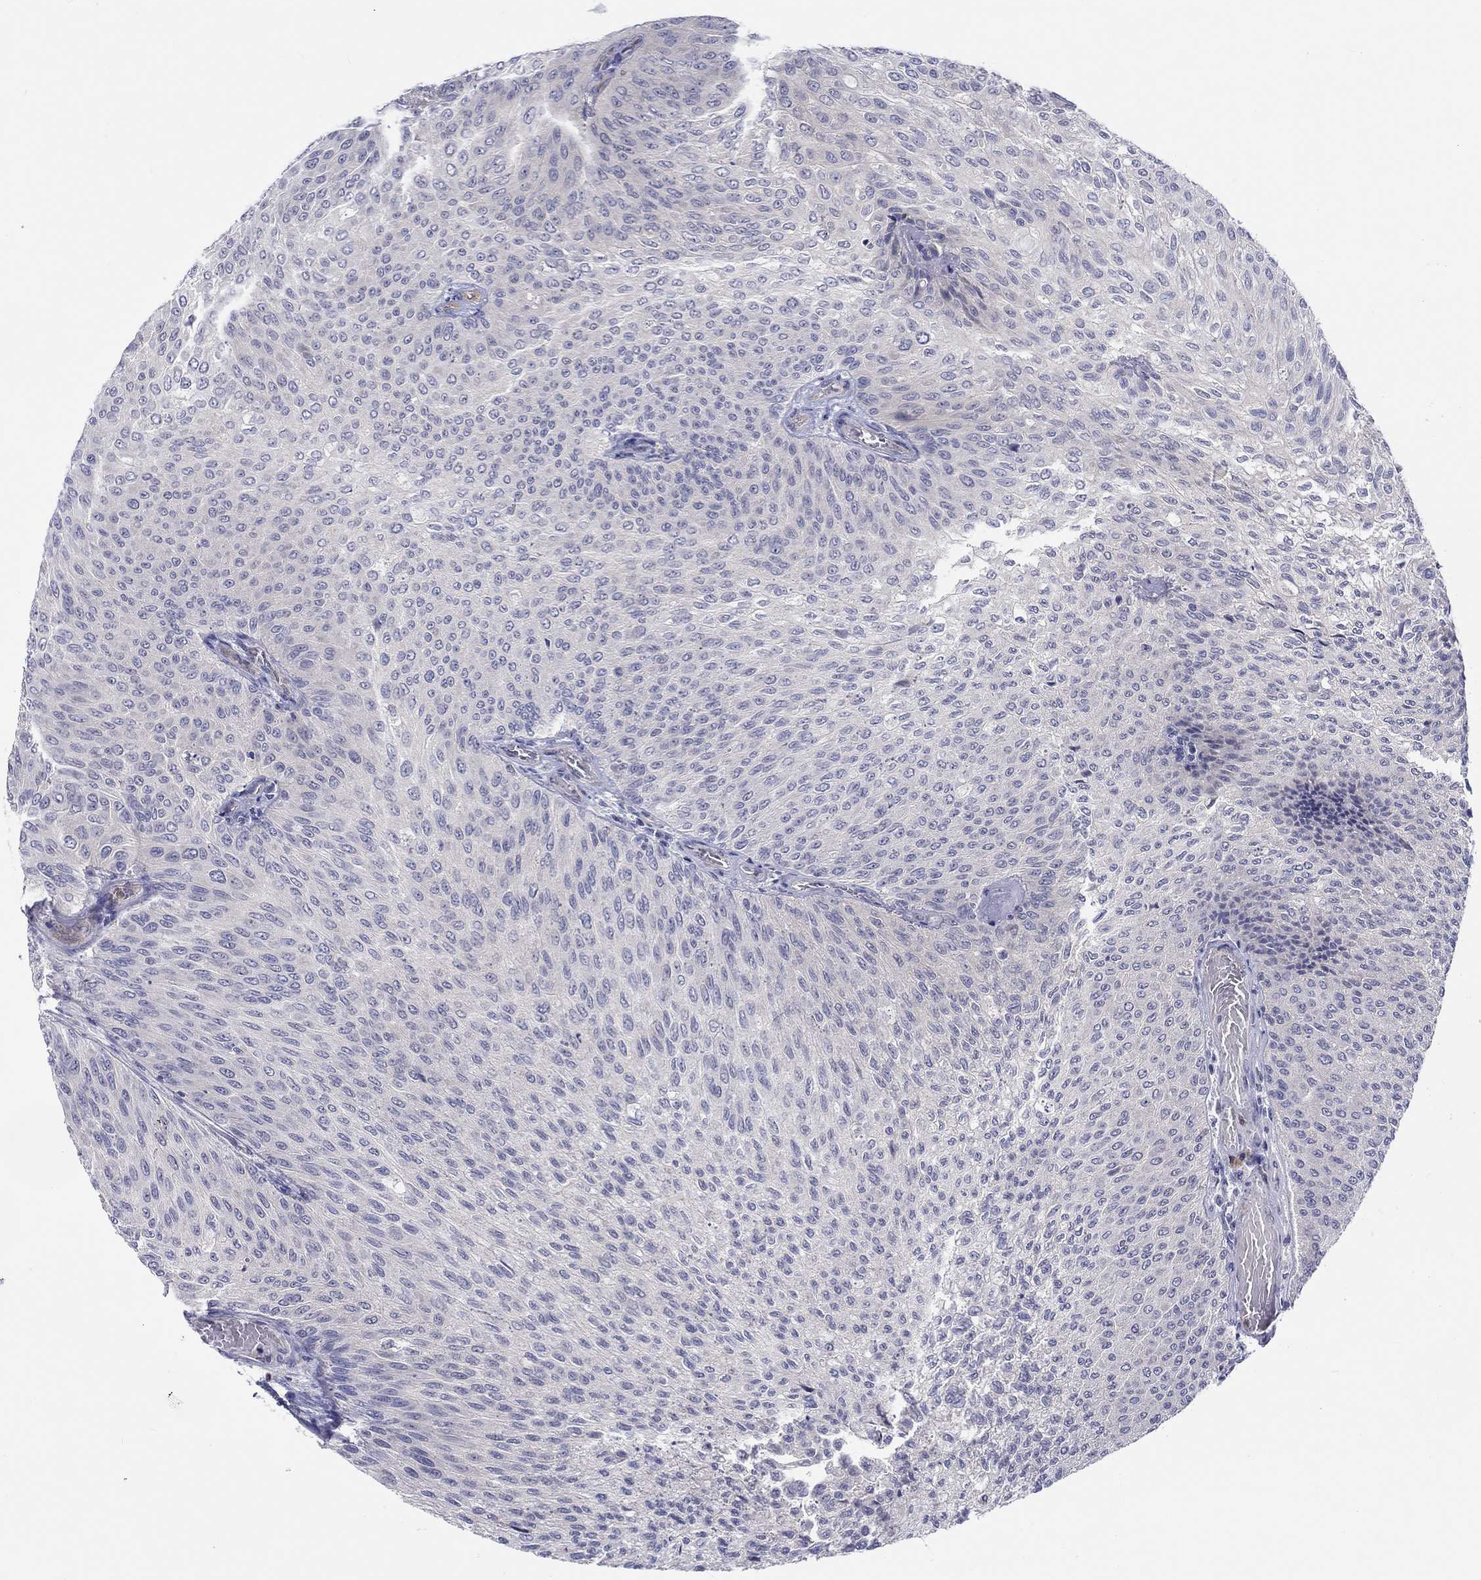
{"staining": {"intensity": "negative", "quantity": "none", "location": "none"}, "tissue": "urothelial cancer", "cell_type": "Tumor cells", "image_type": "cancer", "snomed": [{"axis": "morphology", "description": "Urothelial carcinoma, Low grade"}, {"axis": "topography", "description": "Ureter, NOS"}, {"axis": "topography", "description": "Urinary bladder"}], "caption": "Tumor cells show no significant protein staining in low-grade urothelial carcinoma.", "gene": "ABCG4", "patient": {"sex": "male", "age": 78}}